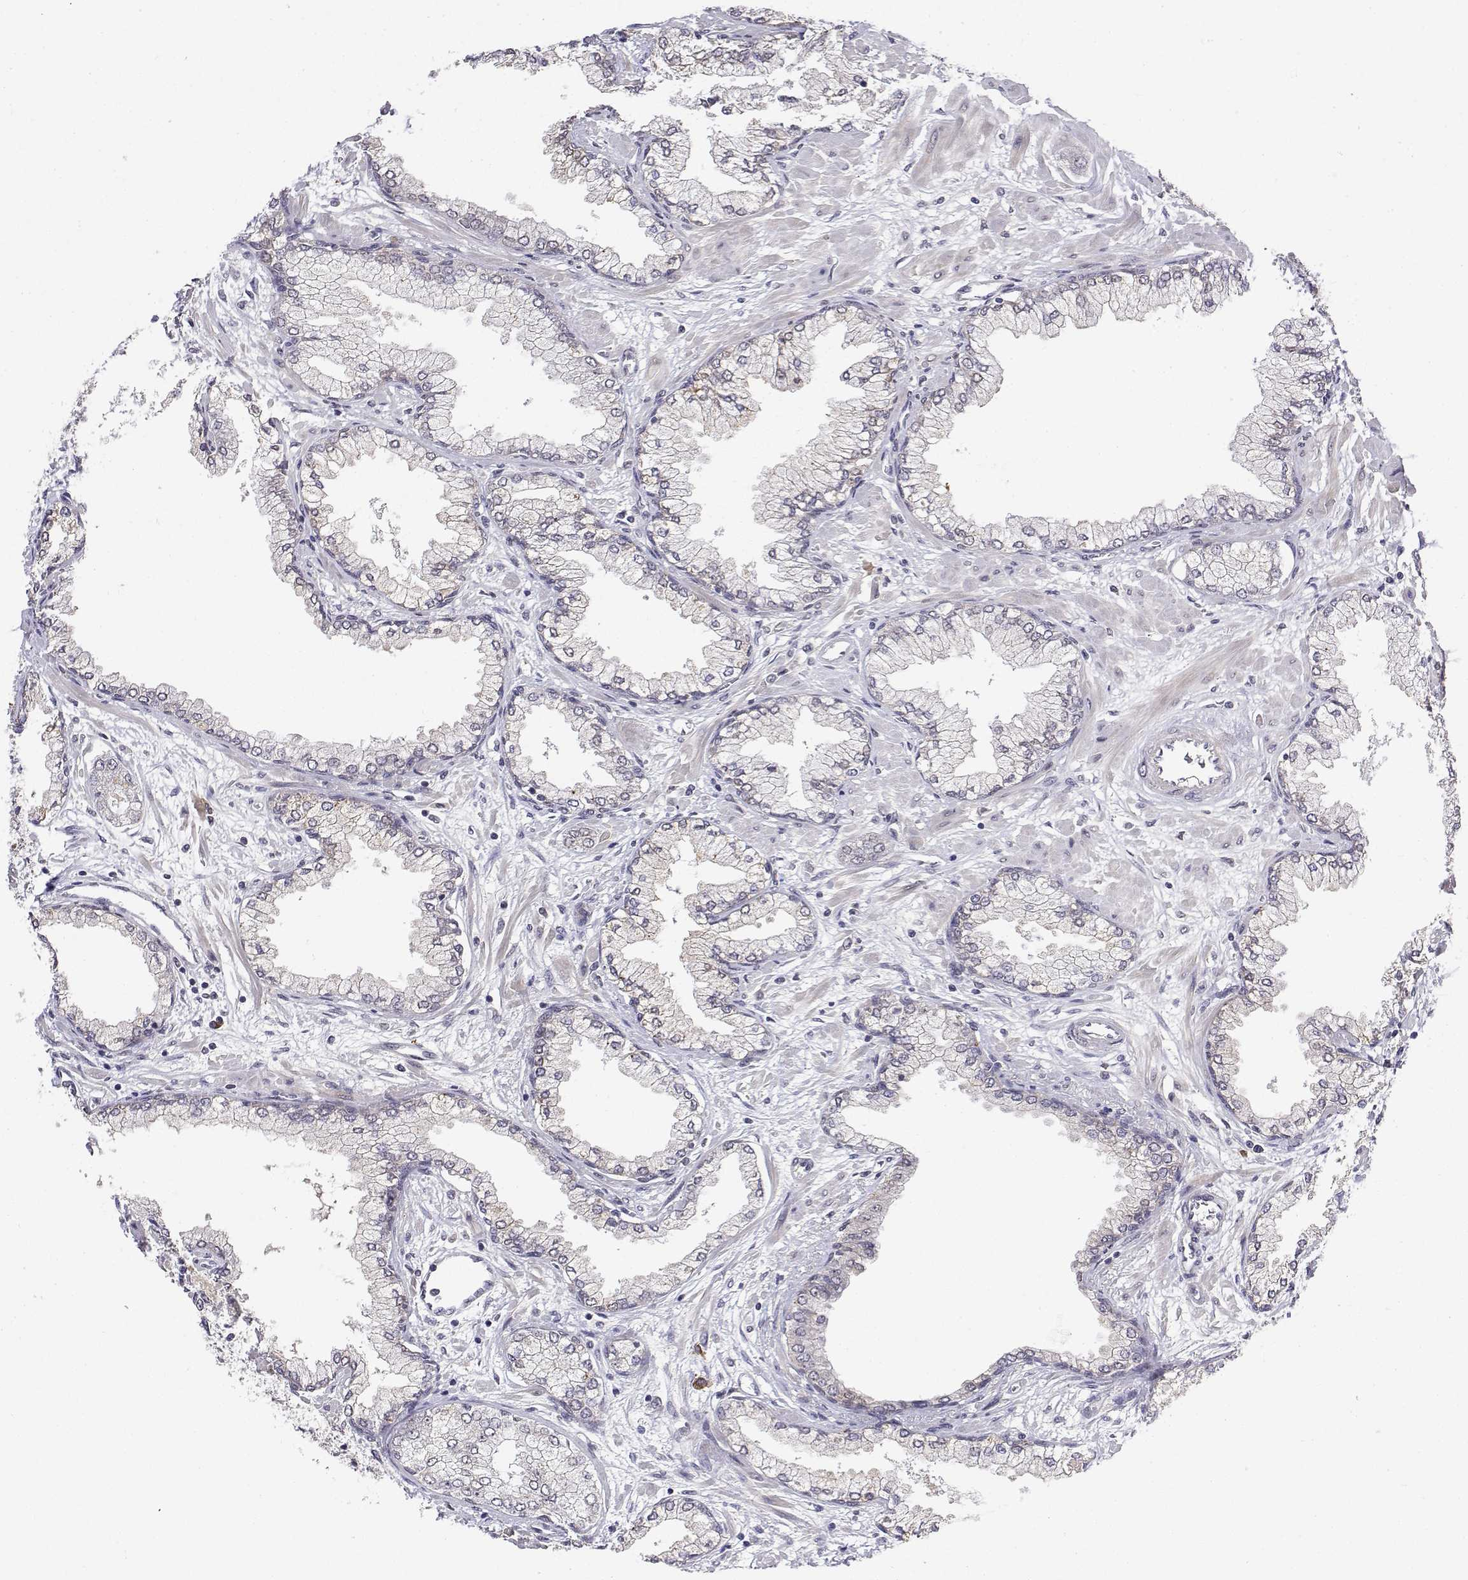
{"staining": {"intensity": "negative", "quantity": "none", "location": "none"}, "tissue": "prostate cancer", "cell_type": "Tumor cells", "image_type": "cancer", "snomed": [{"axis": "morphology", "description": "Adenocarcinoma, Low grade"}, {"axis": "topography", "description": "Prostate"}], "caption": "Immunohistochemistry (IHC) of human prostate adenocarcinoma (low-grade) shows no expression in tumor cells.", "gene": "IGFBP4", "patient": {"sex": "male", "age": 55}}